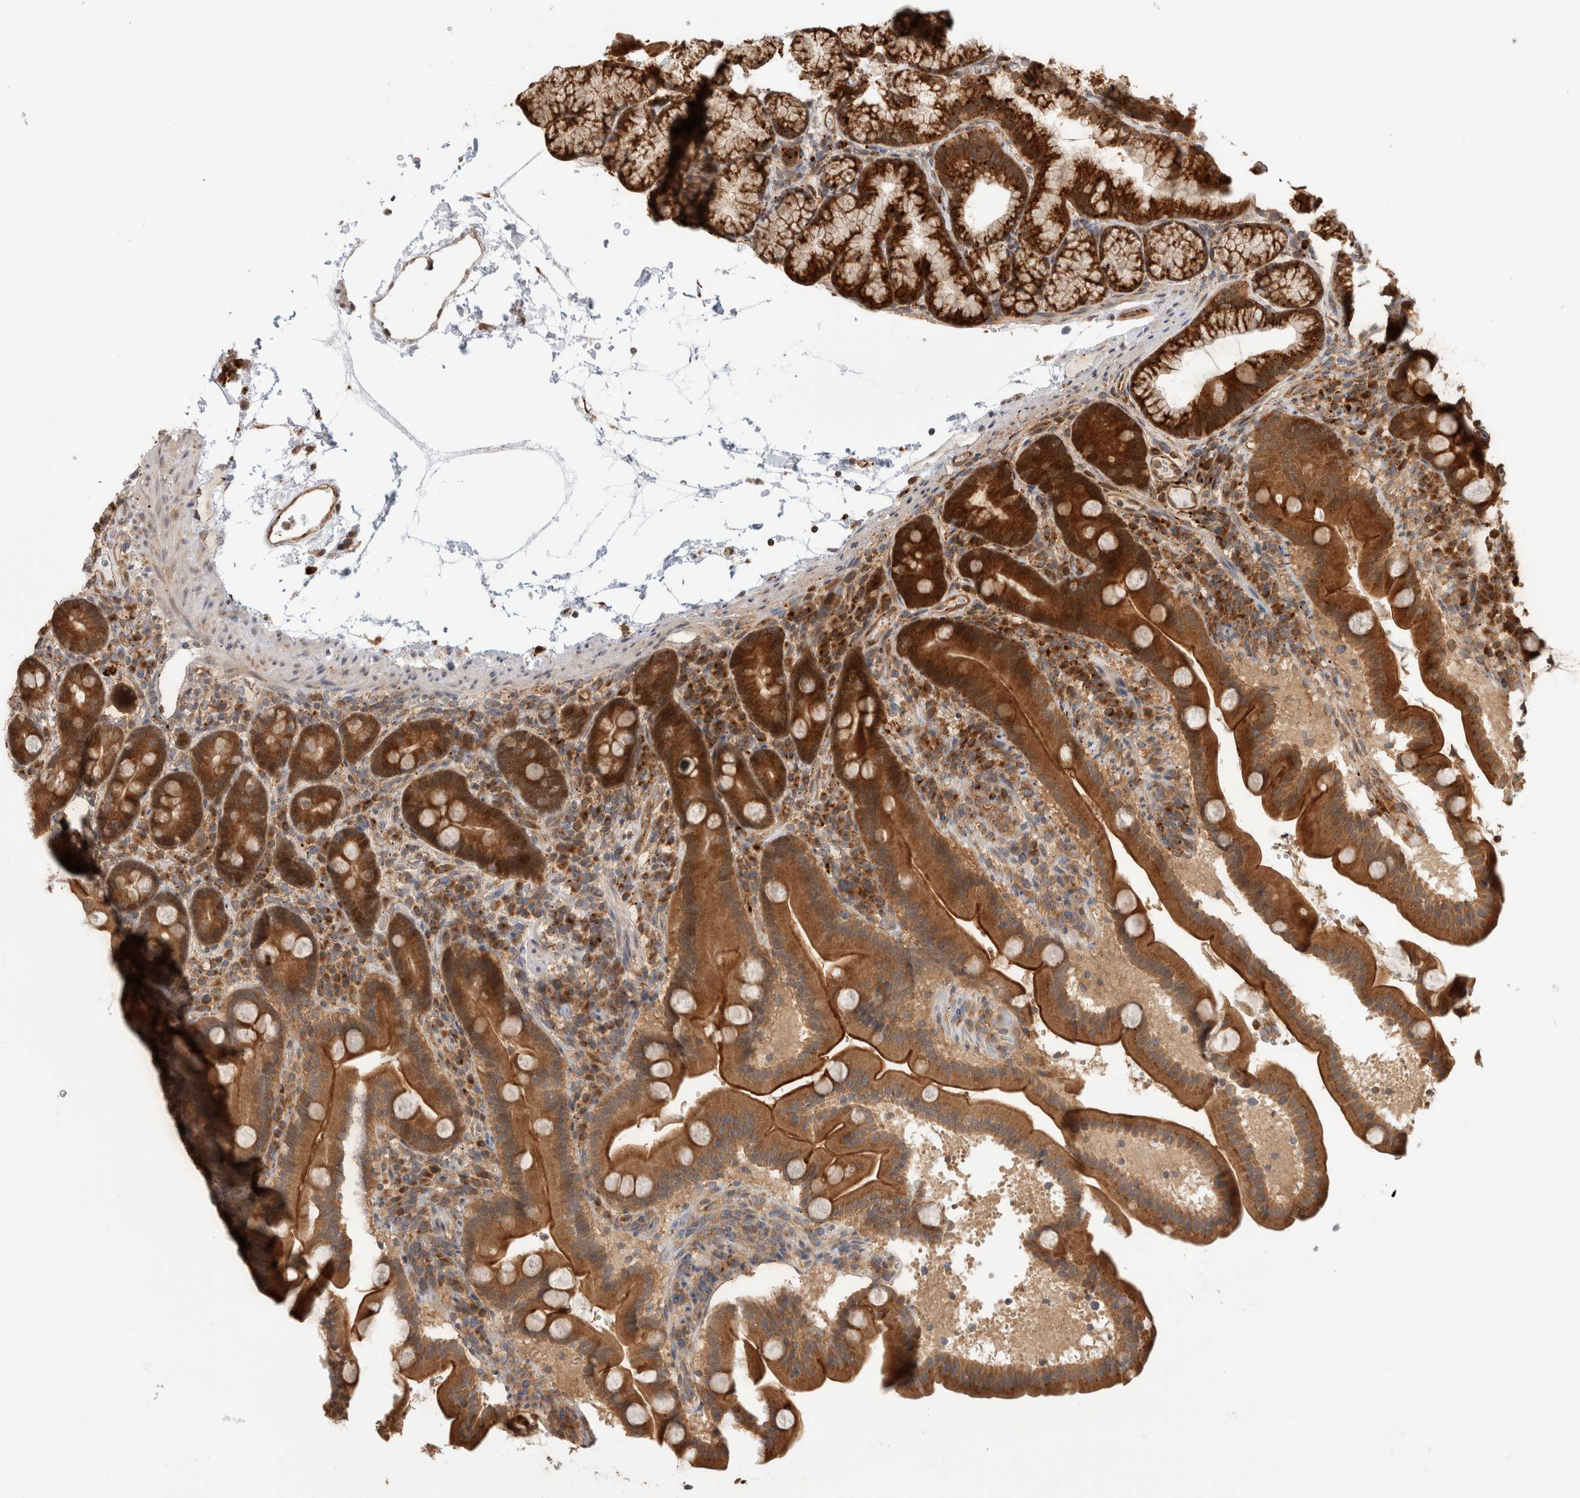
{"staining": {"intensity": "strong", "quantity": ">75%", "location": "cytoplasmic/membranous"}, "tissue": "duodenum", "cell_type": "Glandular cells", "image_type": "normal", "snomed": [{"axis": "morphology", "description": "Normal tissue, NOS"}, {"axis": "topography", "description": "Duodenum"}], "caption": "Protein staining of normal duodenum demonstrates strong cytoplasmic/membranous staining in approximately >75% of glandular cells. Nuclei are stained in blue.", "gene": "ACTL9", "patient": {"sex": "male", "age": 54}}